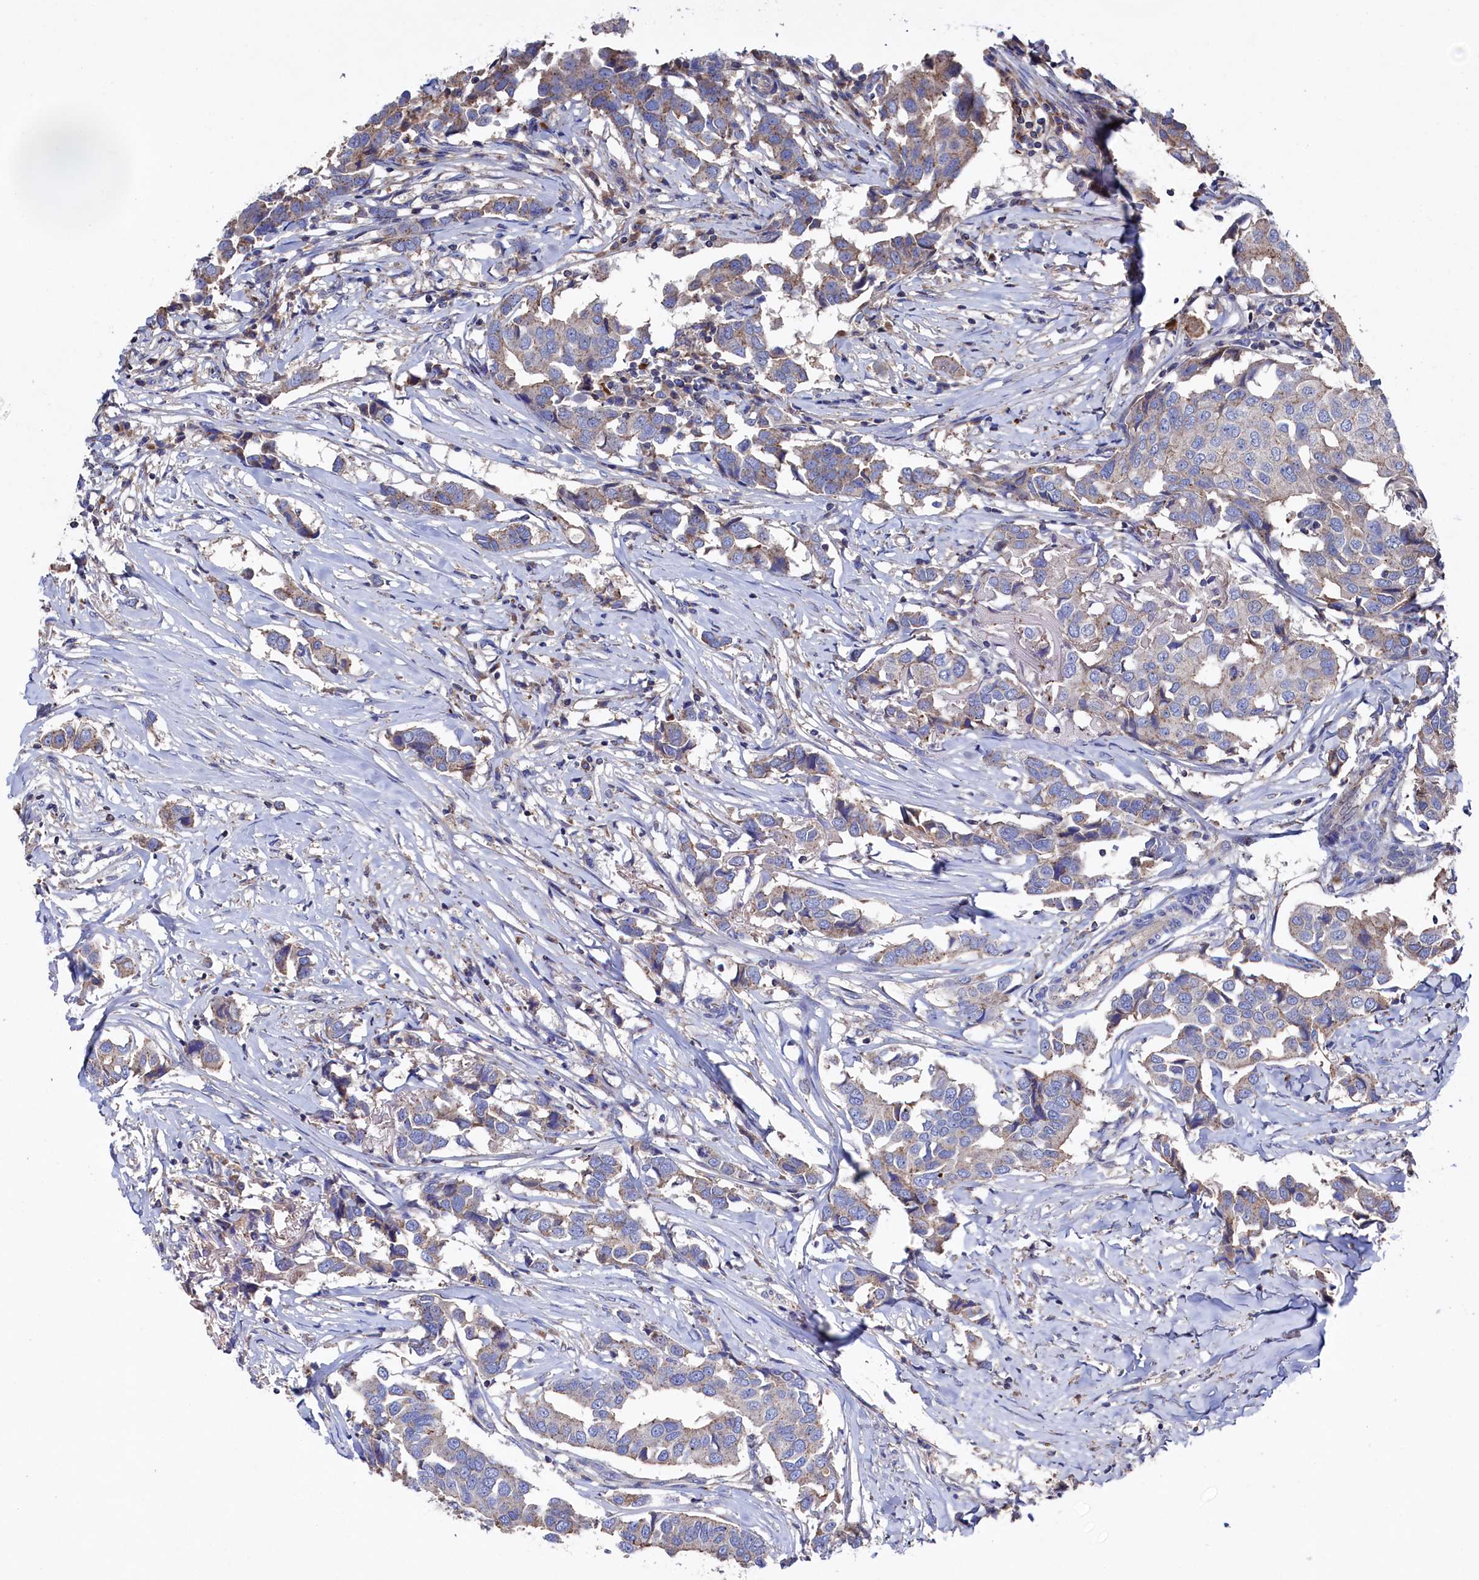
{"staining": {"intensity": "moderate", "quantity": ">75%", "location": "cytoplasmic/membranous"}, "tissue": "breast cancer", "cell_type": "Tumor cells", "image_type": "cancer", "snomed": [{"axis": "morphology", "description": "Duct carcinoma"}, {"axis": "topography", "description": "Breast"}], "caption": "Moderate cytoplasmic/membranous protein expression is seen in about >75% of tumor cells in breast cancer.", "gene": "TK2", "patient": {"sex": "female", "age": 80}}